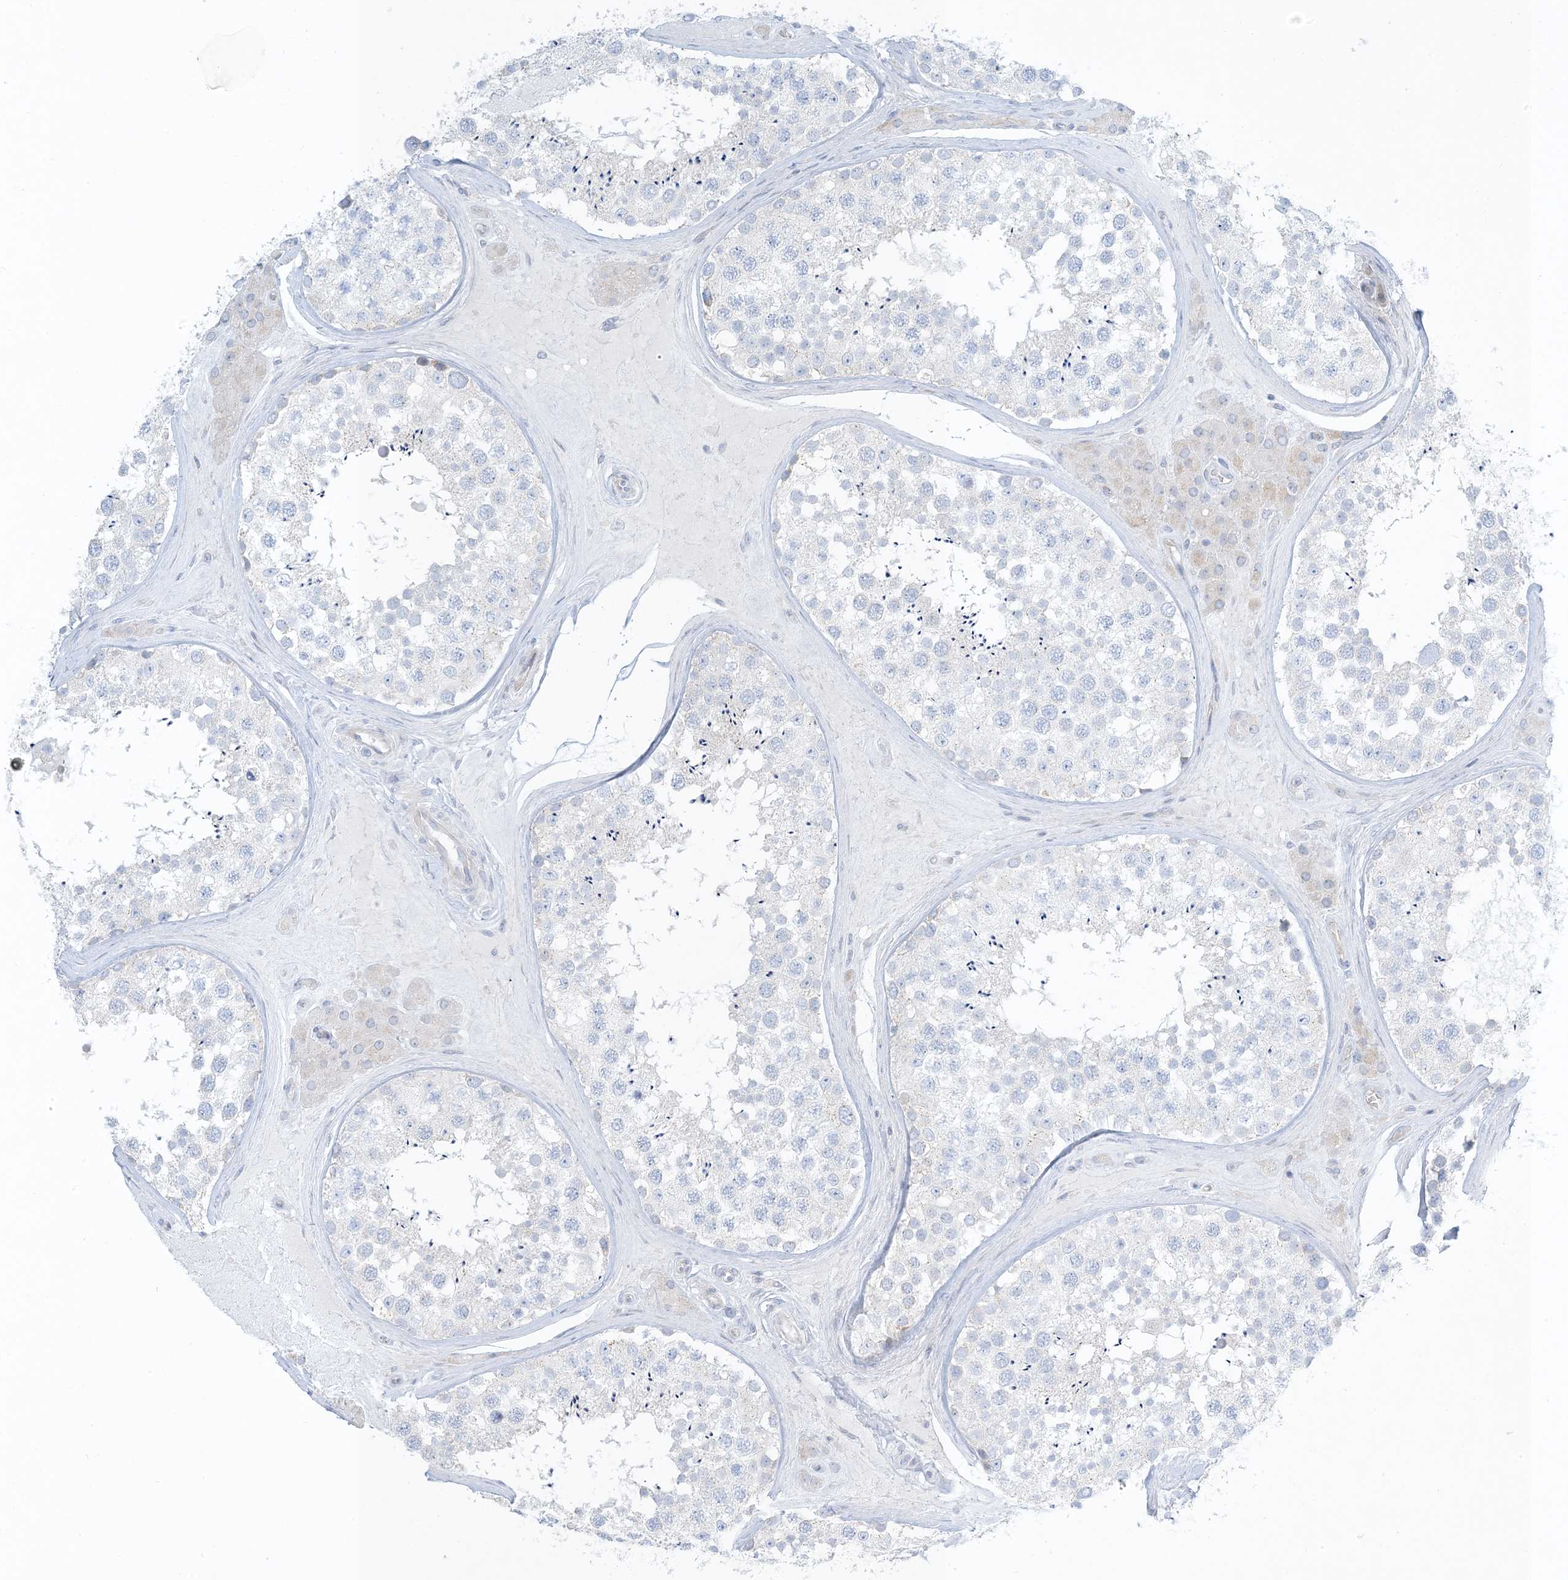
{"staining": {"intensity": "negative", "quantity": "none", "location": "none"}, "tissue": "testis", "cell_type": "Cells in seminiferous ducts", "image_type": "normal", "snomed": [{"axis": "morphology", "description": "Normal tissue, NOS"}, {"axis": "topography", "description": "Testis"}], "caption": "High magnification brightfield microscopy of benign testis stained with DAB (brown) and counterstained with hematoxylin (blue): cells in seminiferous ducts show no significant staining. Brightfield microscopy of immunohistochemistry (IHC) stained with DAB (brown) and hematoxylin (blue), captured at high magnification.", "gene": "XIRP2", "patient": {"sex": "male", "age": 46}}